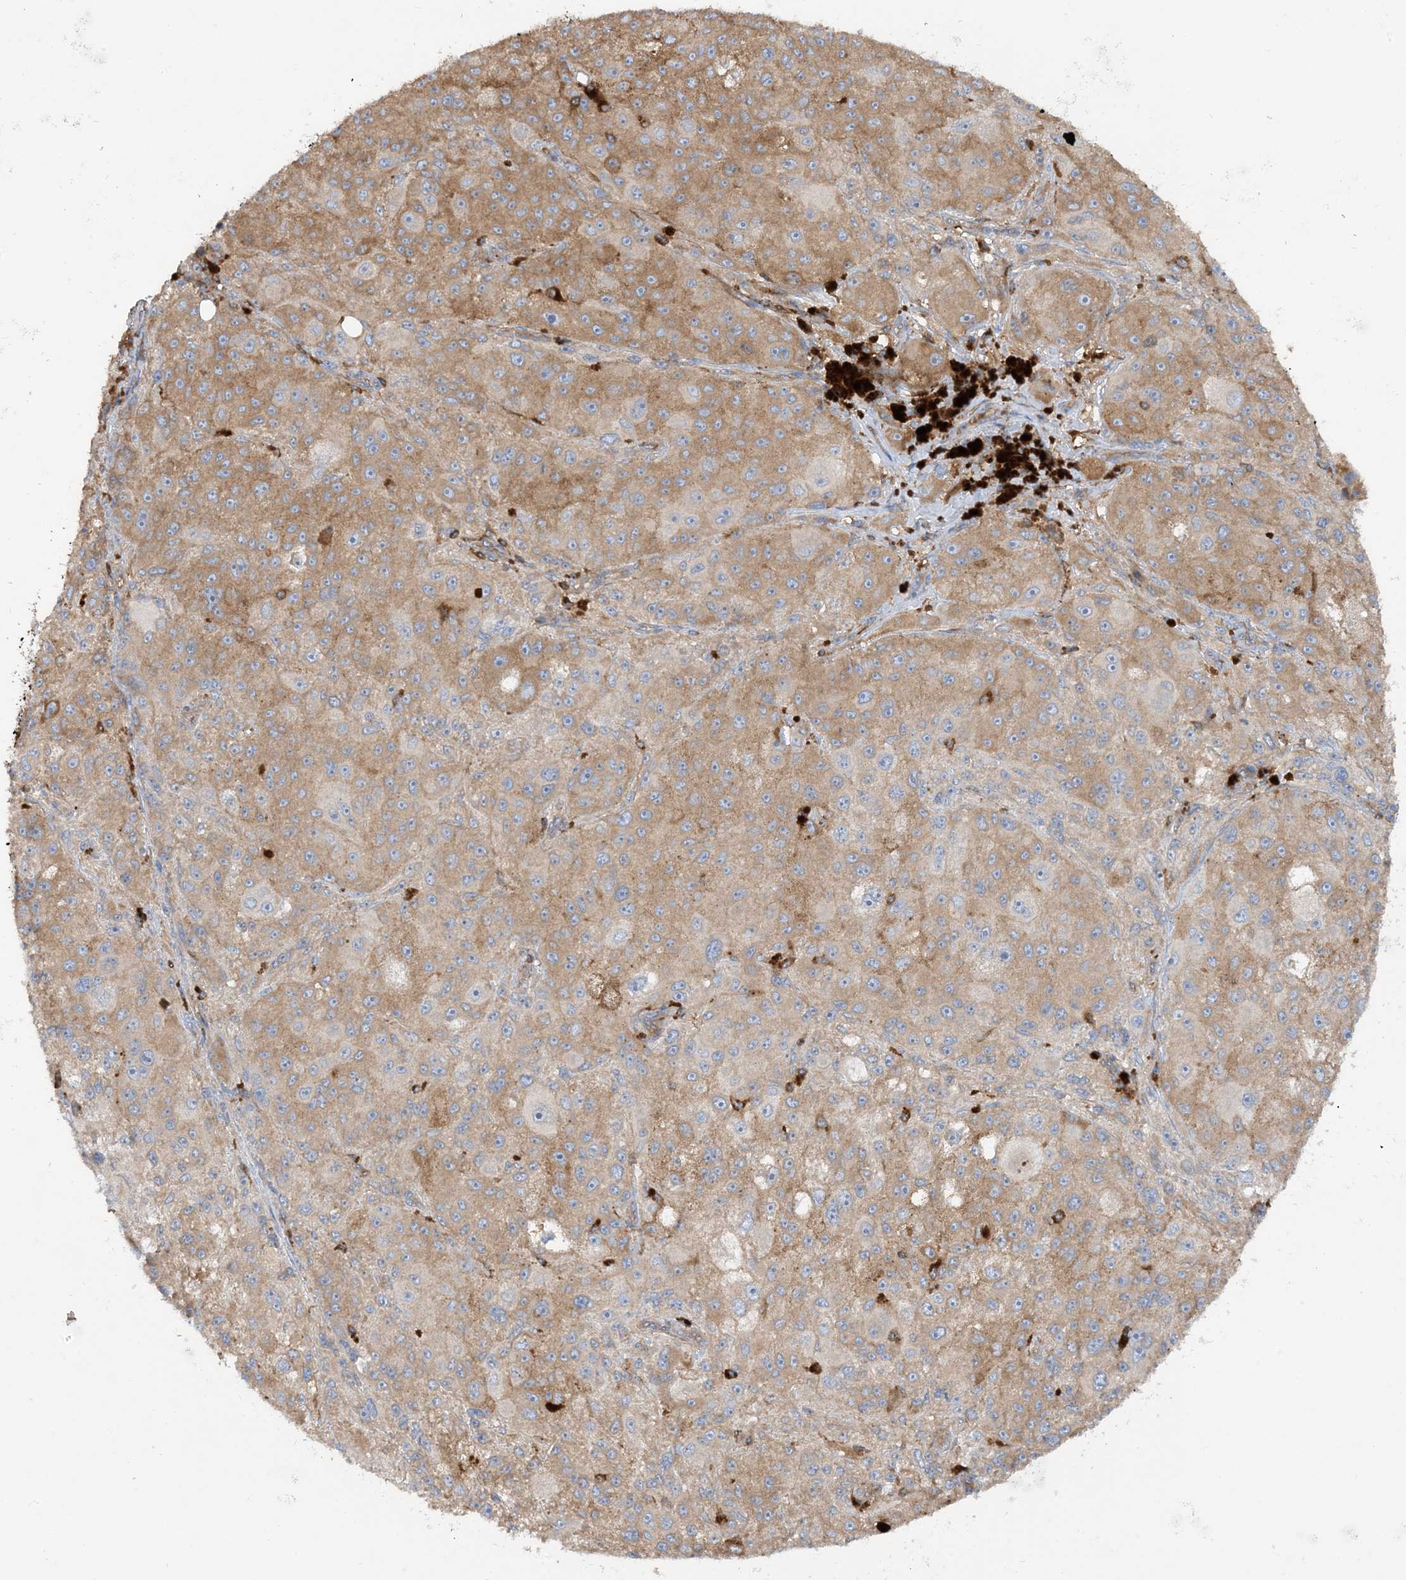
{"staining": {"intensity": "moderate", "quantity": ">75%", "location": "cytoplasmic/membranous"}, "tissue": "melanoma", "cell_type": "Tumor cells", "image_type": "cancer", "snomed": [{"axis": "morphology", "description": "Necrosis, NOS"}, {"axis": "morphology", "description": "Malignant melanoma, NOS"}, {"axis": "topography", "description": "Skin"}], "caption": "A brown stain highlights moderate cytoplasmic/membranous staining of a protein in human melanoma tumor cells.", "gene": "SFMBT2", "patient": {"sex": "female", "age": 87}}